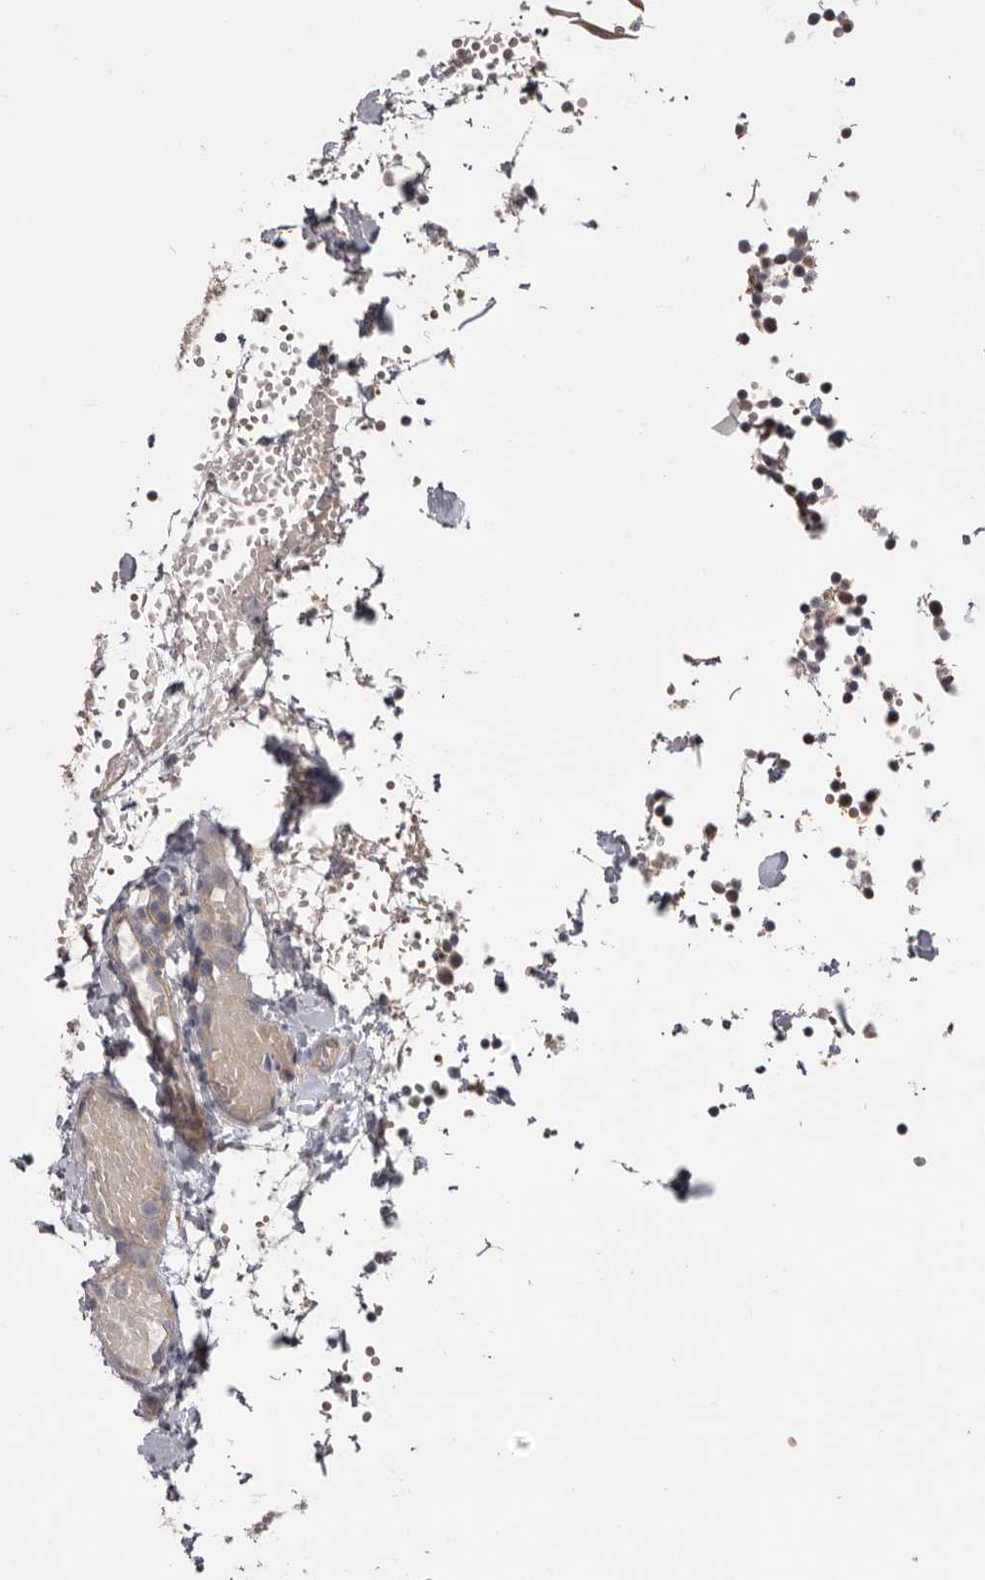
{"staining": {"intensity": "moderate", "quantity": ">75%", "location": "cytoplasmic/membranous"}, "tissue": "tonsil", "cell_type": "Germinal center cells", "image_type": "normal", "snomed": [{"axis": "morphology", "description": "Normal tissue, NOS"}, {"axis": "topography", "description": "Tonsil"}], "caption": "Immunohistochemistry staining of normal tonsil, which reveals medium levels of moderate cytoplasmic/membranous staining in approximately >75% of germinal center cells indicating moderate cytoplasmic/membranous protein staining. The staining was performed using DAB (brown) for protein detection and nuclei were counterstained in hematoxylin (blue).", "gene": "WDR47", "patient": {"sex": "female", "age": 19}}